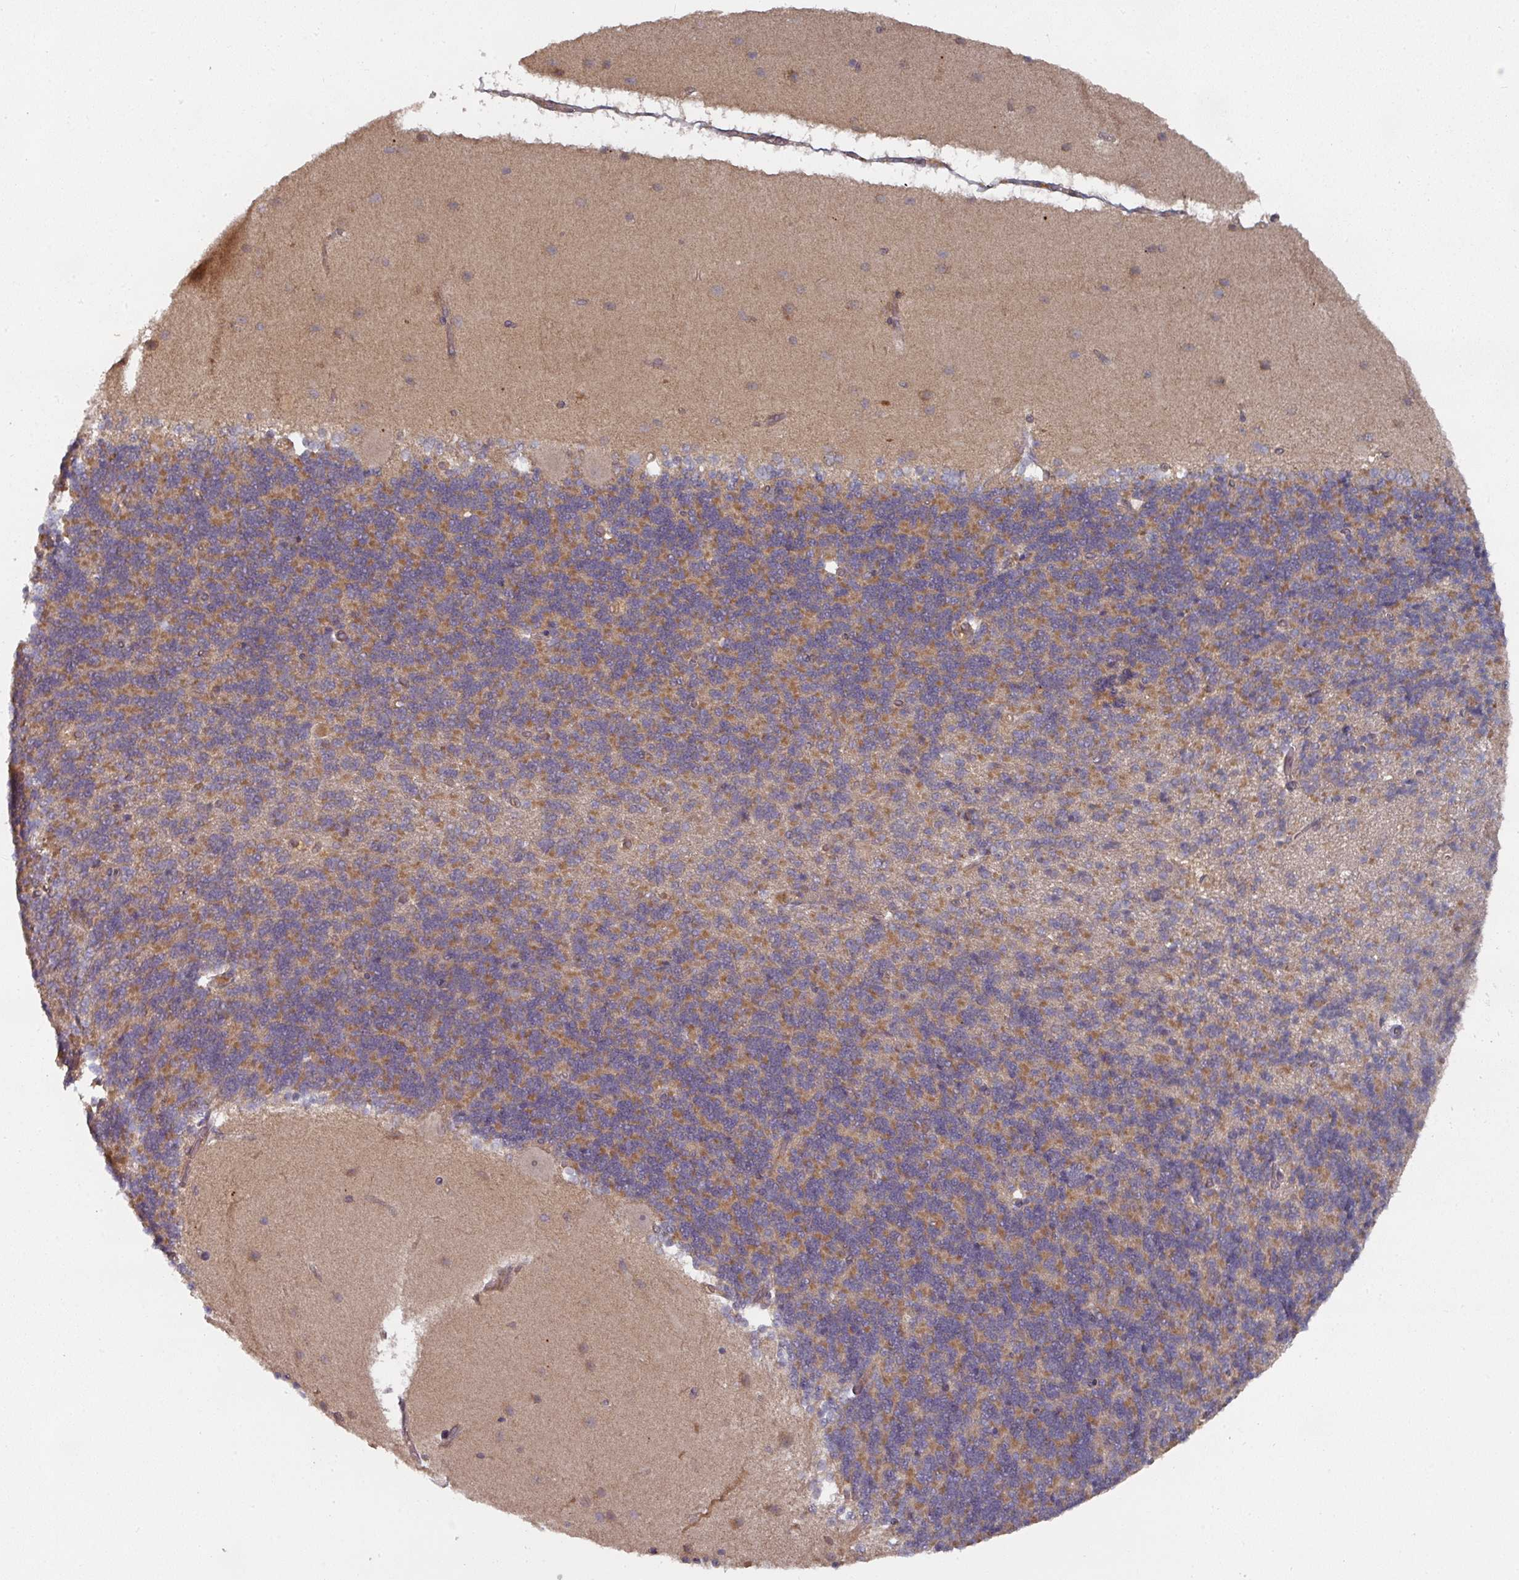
{"staining": {"intensity": "strong", "quantity": "25%-75%", "location": "cytoplasmic/membranous"}, "tissue": "cerebellum", "cell_type": "Cells in granular layer", "image_type": "normal", "snomed": [{"axis": "morphology", "description": "Normal tissue, NOS"}, {"axis": "topography", "description": "Cerebellum"}], "caption": "A brown stain highlights strong cytoplasmic/membranous positivity of a protein in cells in granular layer of normal human cerebellum.", "gene": "CEP95", "patient": {"sex": "female", "age": 54}}